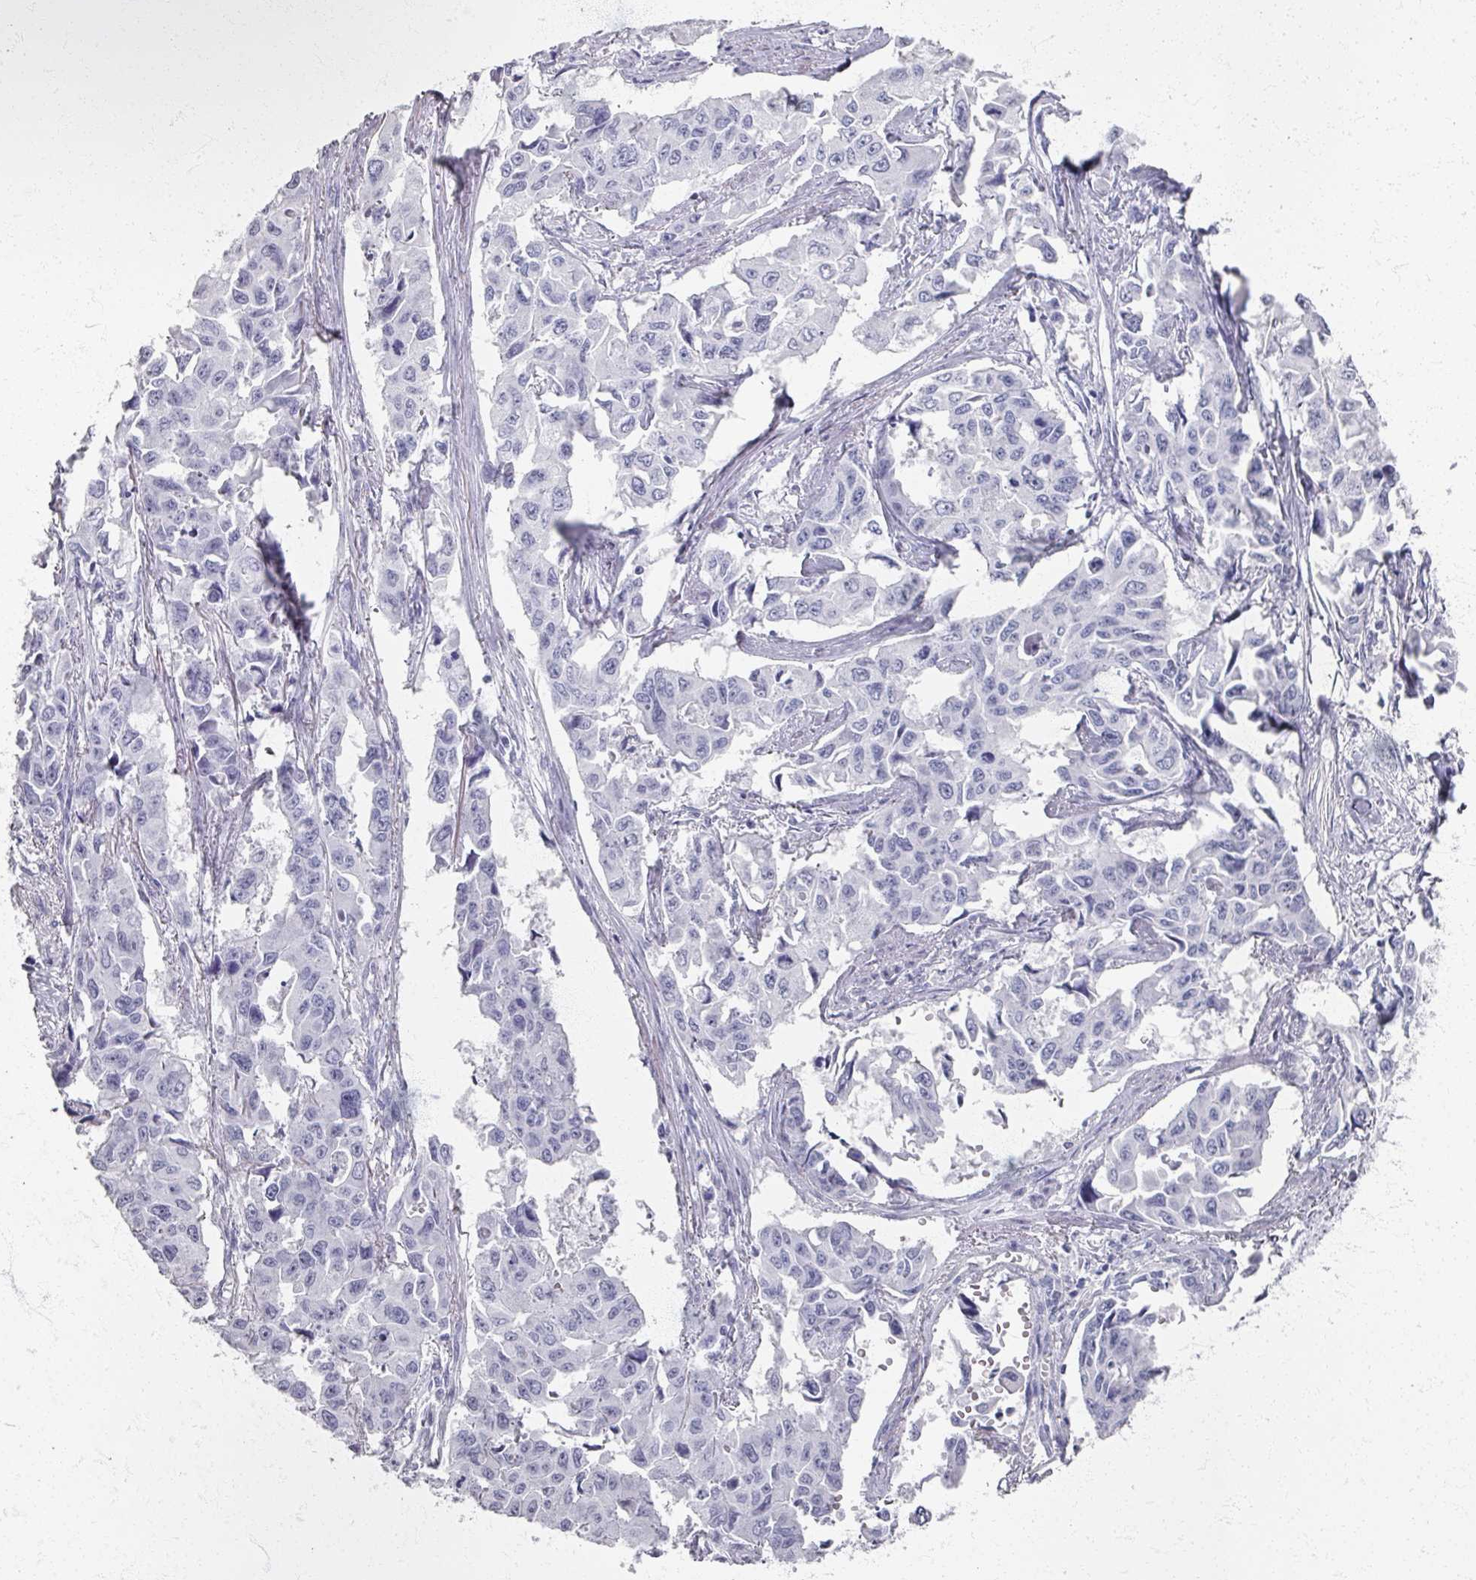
{"staining": {"intensity": "negative", "quantity": "none", "location": "none"}, "tissue": "lung cancer", "cell_type": "Tumor cells", "image_type": "cancer", "snomed": [{"axis": "morphology", "description": "Adenocarcinoma, NOS"}, {"axis": "topography", "description": "Lung"}], "caption": "Immunohistochemical staining of lung cancer (adenocarcinoma) reveals no significant expression in tumor cells.", "gene": "PSKH1", "patient": {"sex": "male", "age": 64}}